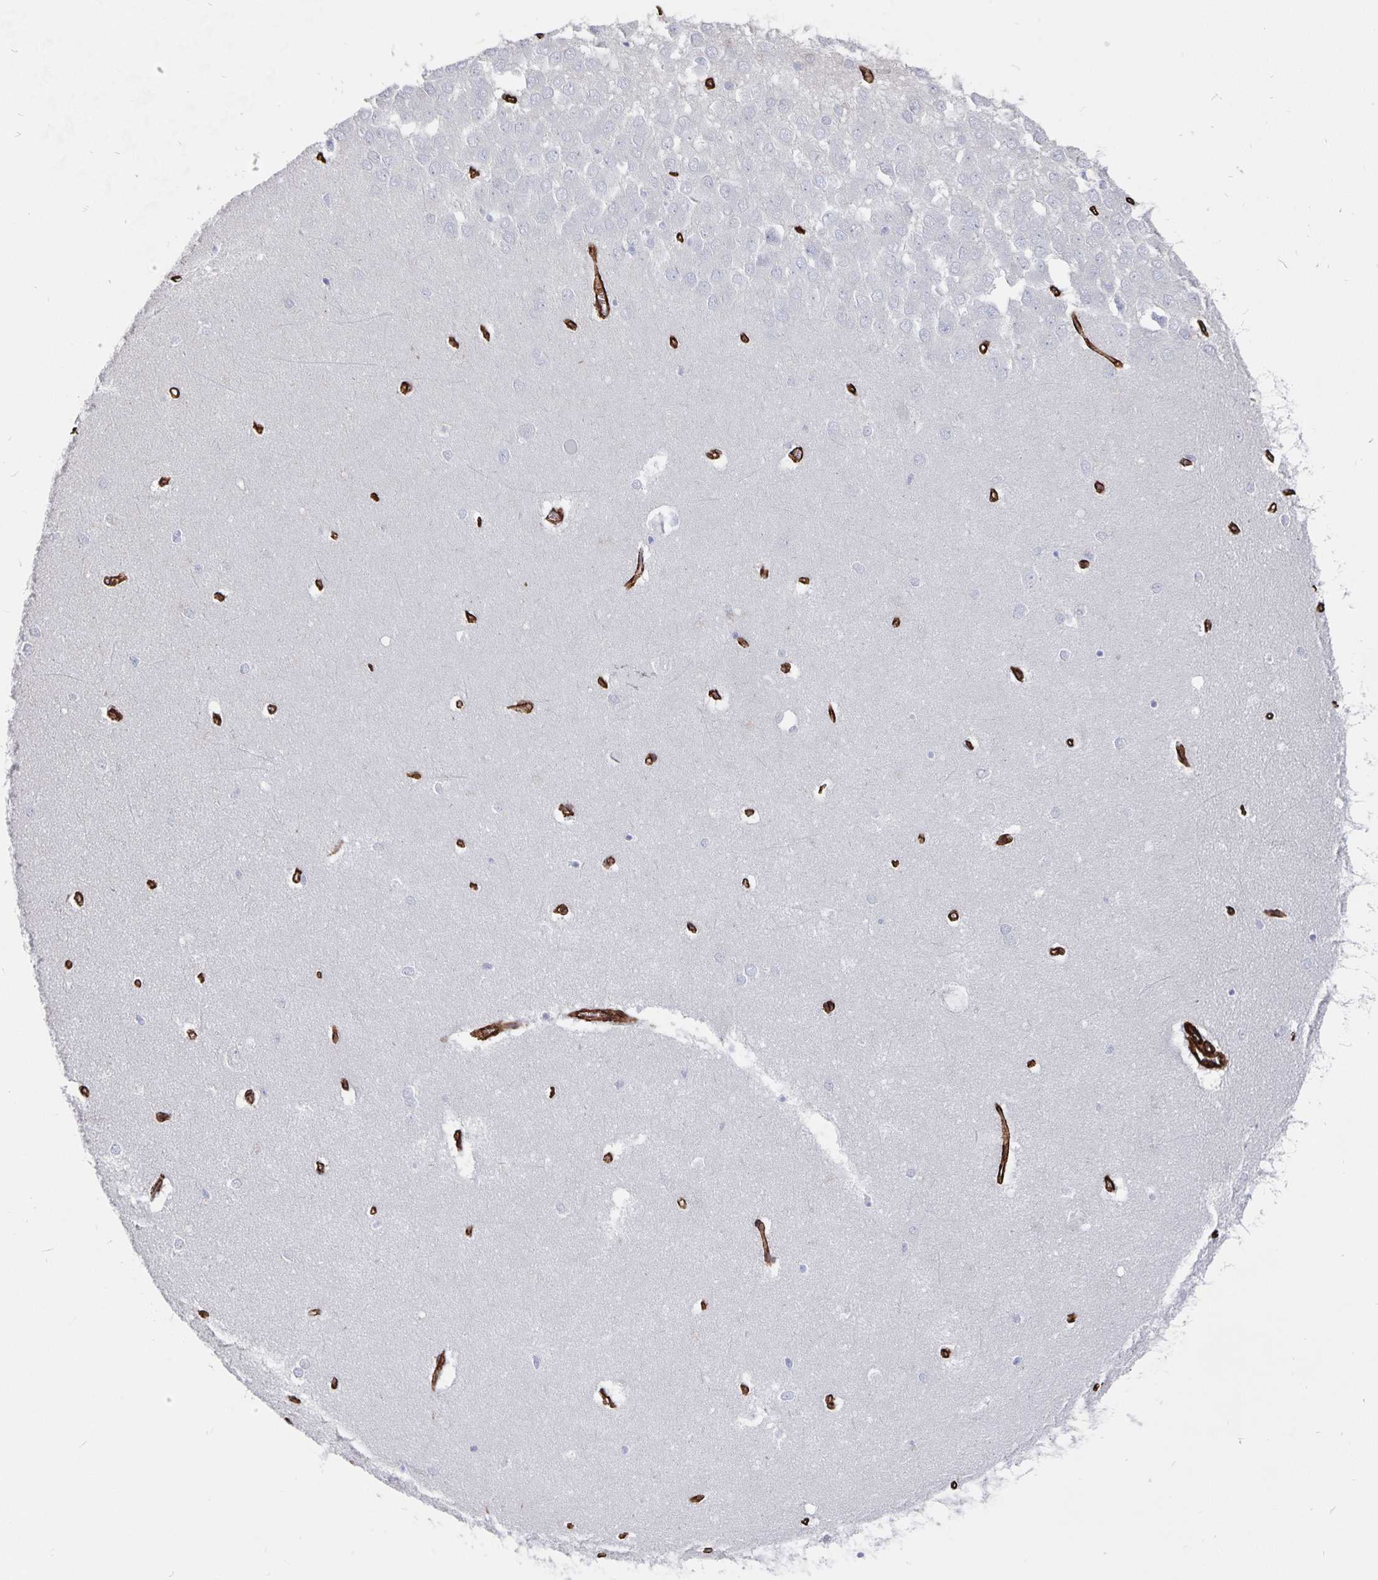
{"staining": {"intensity": "negative", "quantity": "none", "location": "none"}, "tissue": "hippocampus", "cell_type": "Glial cells", "image_type": "normal", "snomed": [{"axis": "morphology", "description": "Normal tissue, NOS"}, {"axis": "topography", "description": "Hippocampus"}], "caption": "A high-resolution micrograph shows IHC staining of benign hippocampus, which displays no significant staining in glial cells.", "gene": "DCHS2", "patient": {"sex": "female", "age": 64}}